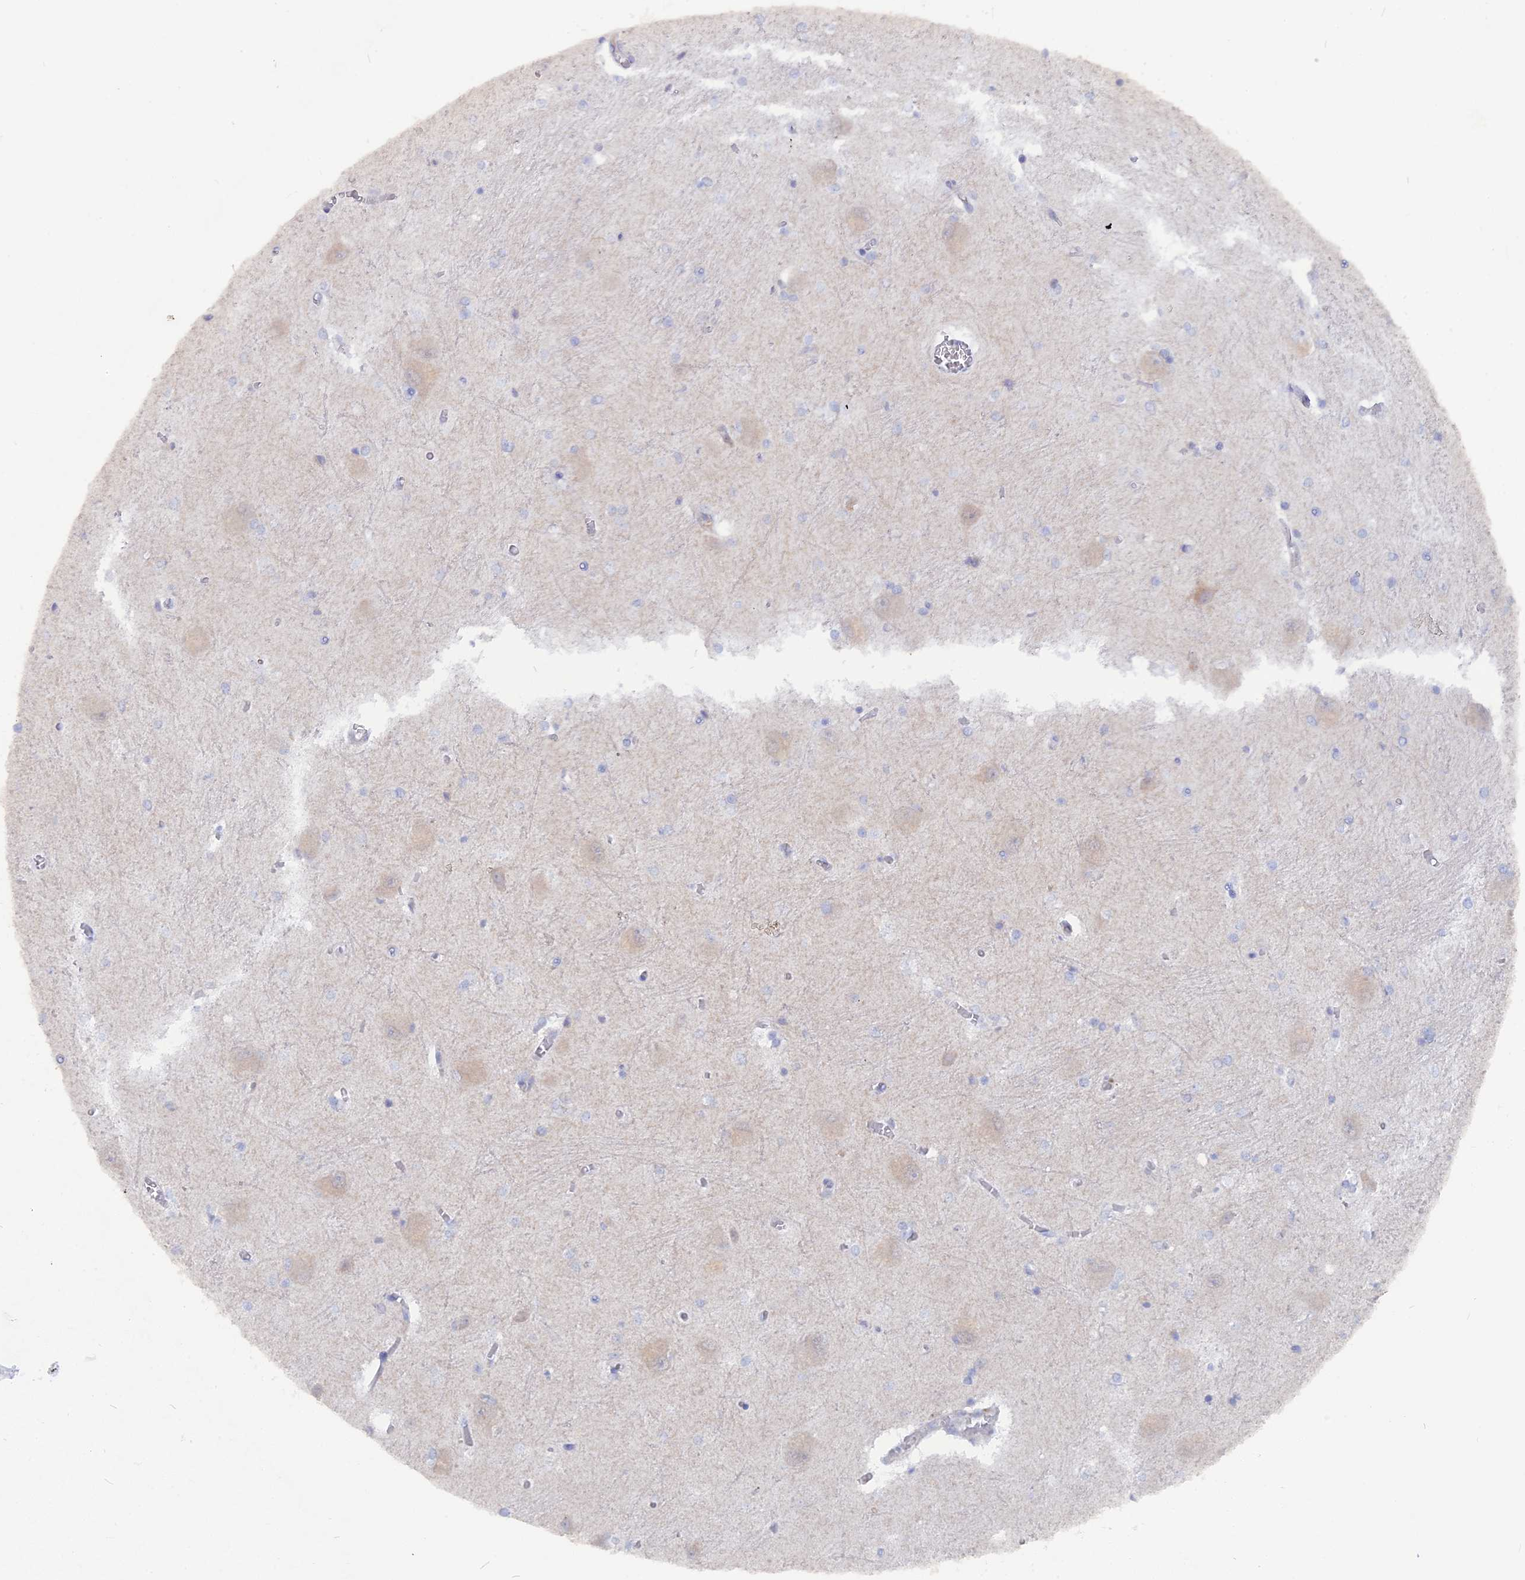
{"staining": {"intensity": "negative", "quantity": "none", "location": "none"}, "tissue": "caudate", "cell_type": "Glial cells", "image_type": "normal", "snomed": [{"axis": "morphology", "description": "Normal tissue, NOS"}, {"axis": "topography", "description": "Lateral ventricle wall"}], "caption": "A high-resolution image shows IHC staining of benign caudate, which reveals no significant expression in glial cells.", "gene": "DACT3", "patient": {"sex": "male", "age": 37}}